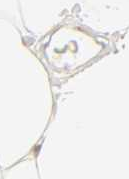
{"staining": {"intensity": "moderate", "quantity": "<25%", "location": "nuclear"}, "tissue": "adipose tissue", "cell_type": "Adipocytes", "image_type": "normal", "snomed": [{"axis": "morphology", "description": "Normal tissue, NOS"}, {"axis": "morphology", "description": "Duct carcinoma"}, {"axis": "topography", "description": "Breast"}, {"axis": "topography", "description": "Adipose tissue"}], "caption": "DAB (3,3'-diaminobenzidine) immunohistochemical staining of unremarkable adipose tissue demonstrates moderate nuclear protein staining in approximately <25% of adipocytes.", "gene": "MNAT1", "patient": {"sex": "female", "age": 37}}